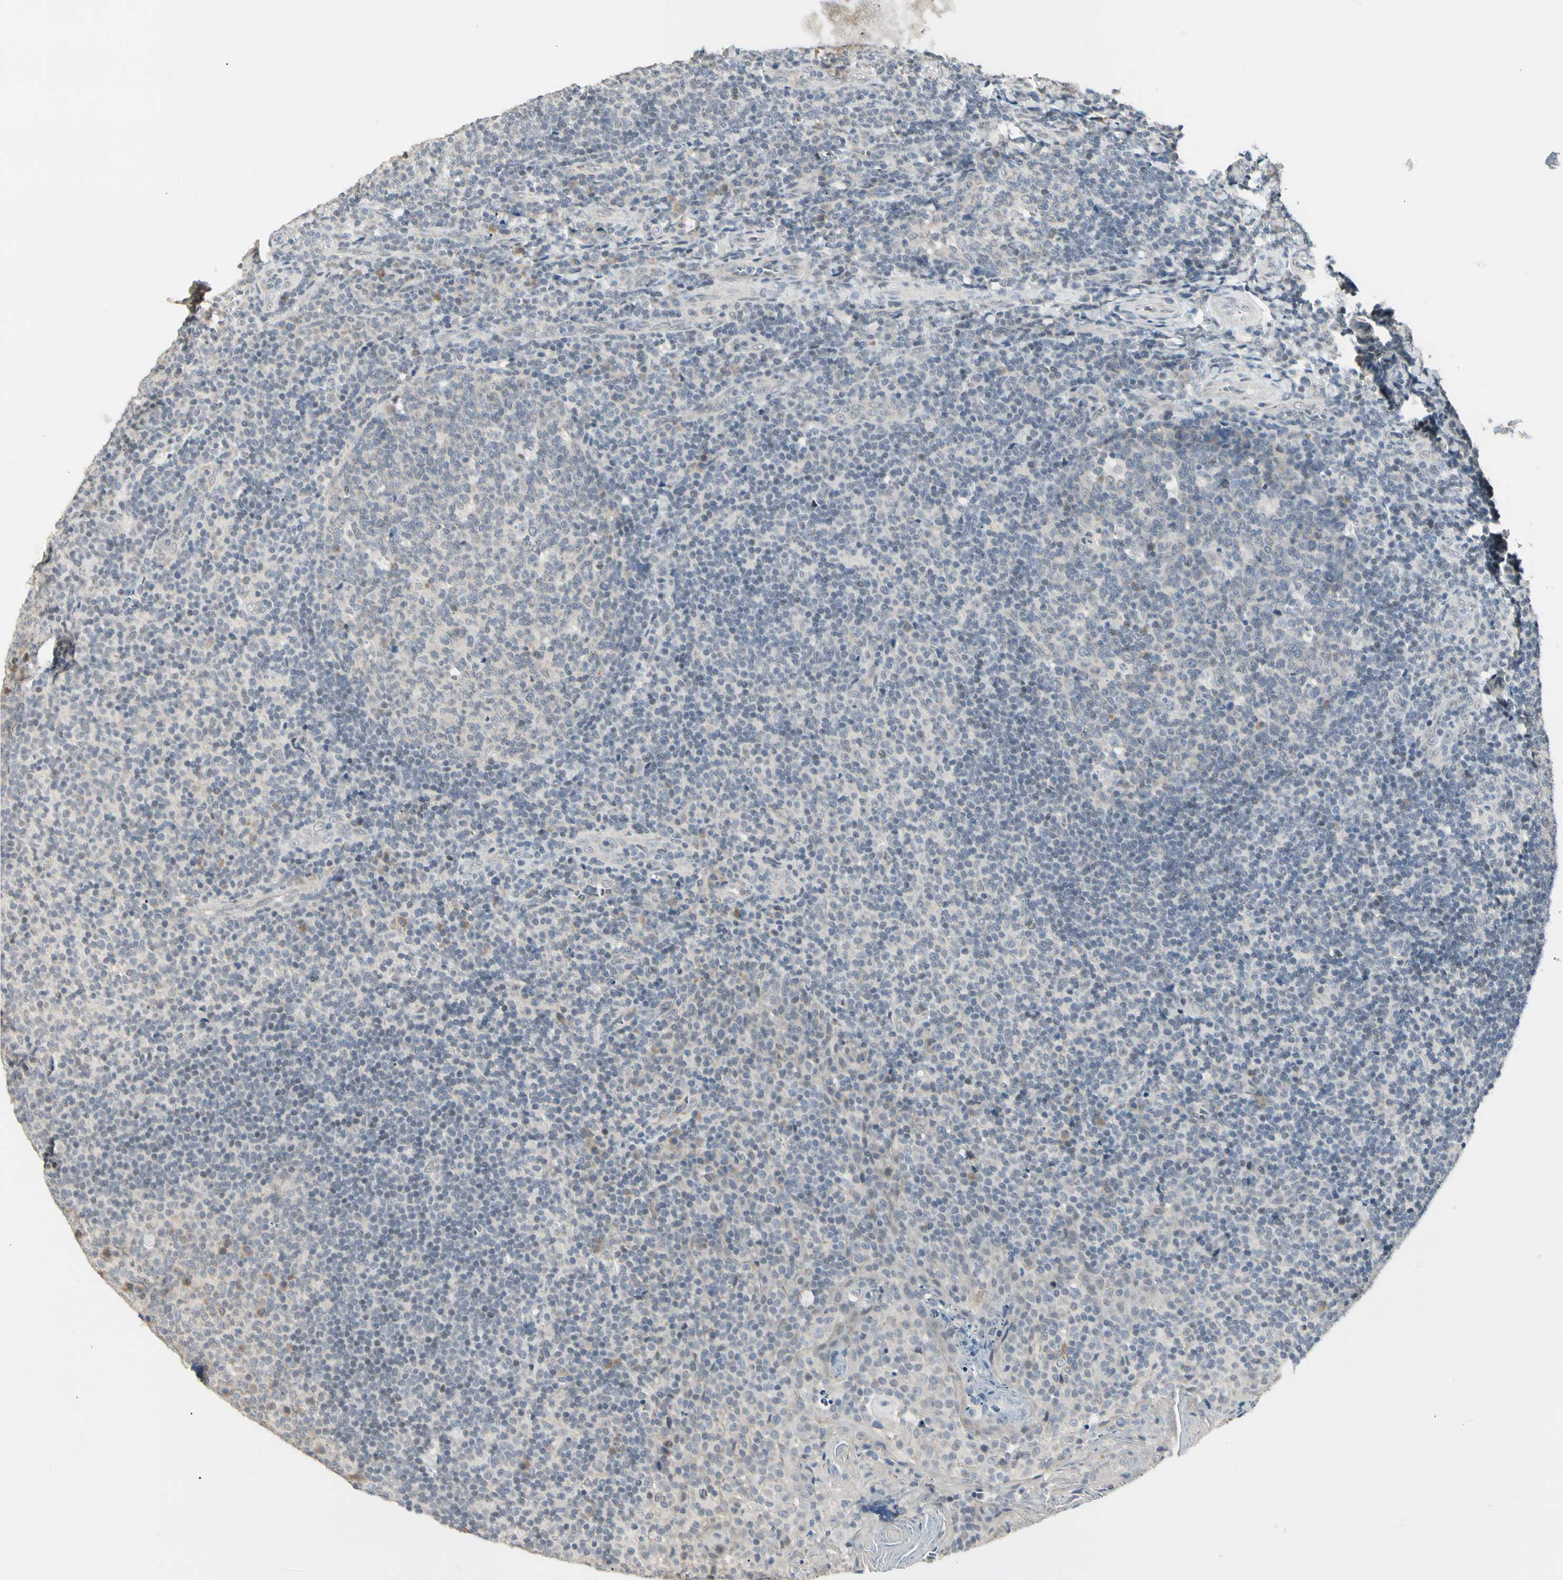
{"staining": {"intensity": "negative", "quantity": "none", "location": "none"}, "tissue": "tonsil", "cell_type": "Germinal center cells", "image_type": "normal", "snomed": [{"axis": "morphology", "description": "Normal tissue, NOS"}, {"axis": "topography", "description": "Tonsil"}], "caption": "Immunohistochemistry histopathology image of benign human tonsil stained for a protein (brown), which shows no positivity in germinal center cells.", "gene": "GREM1", "patient": {"sex": "male", "age": 17}}